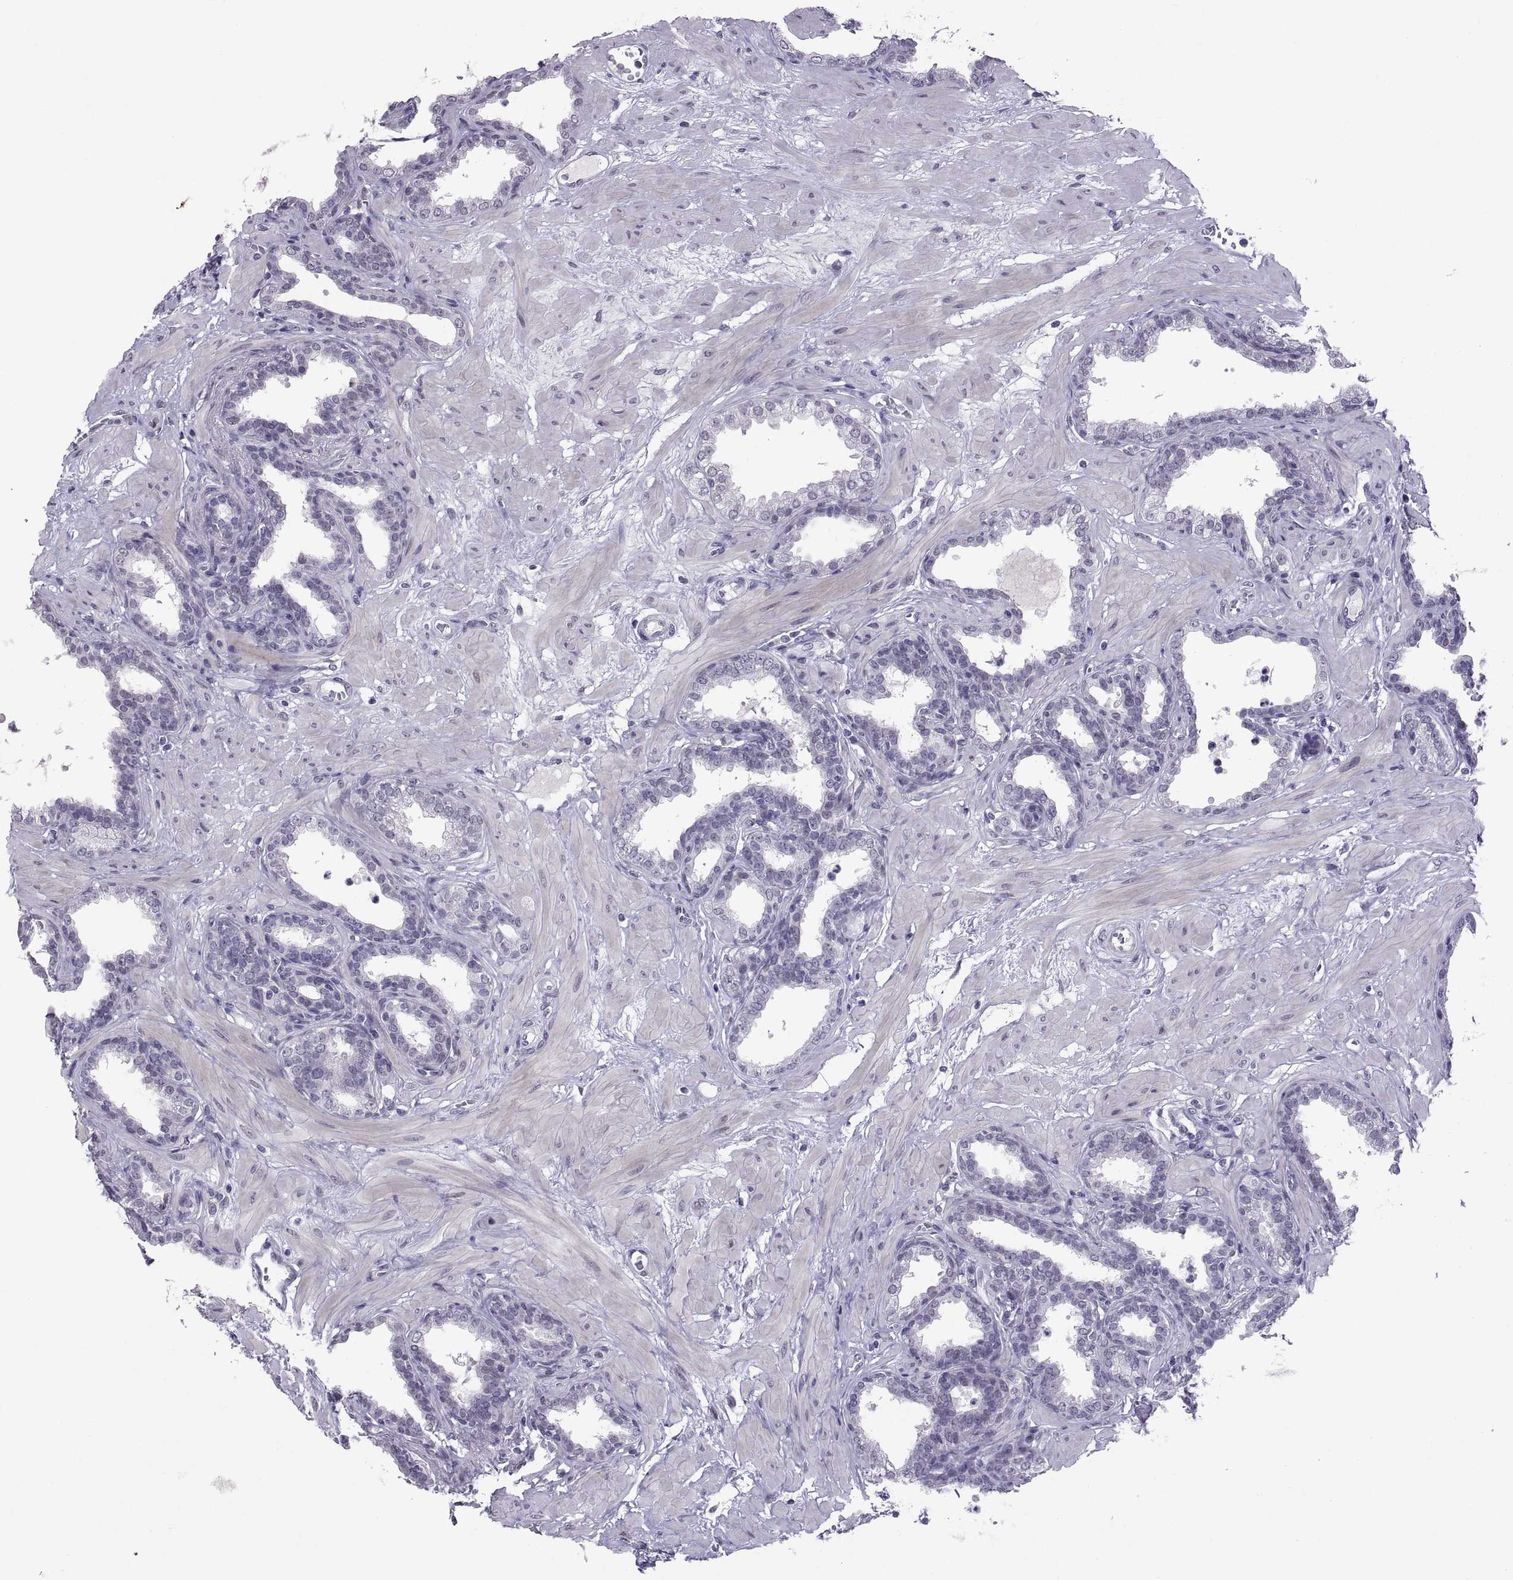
{"staining": {"intensity": "negative", "quantity": "none", "location": "none"}, "tissue": "prostate", "cell_type": "Glandular cells", "image_type": "normal", "snomed": [{"axis": "morphology", "description": "Normal tissue, NOS"}, {"axis": "topography", "description": "Prostate"}], "caption": "High power microscopy image of an immunohistochemistry (IHC) image of unremarkable prostate, revealing no significant staining in glandular cells. The staining was performed using DAB (3,3'-diaminobenzidine) to visualize the protein expression in brown, while the nuclei were stained in blue with hematoxylin (Magnification: 20x).", "gene": "KRT77", "patient": {"sex": "male", "age": 37}}